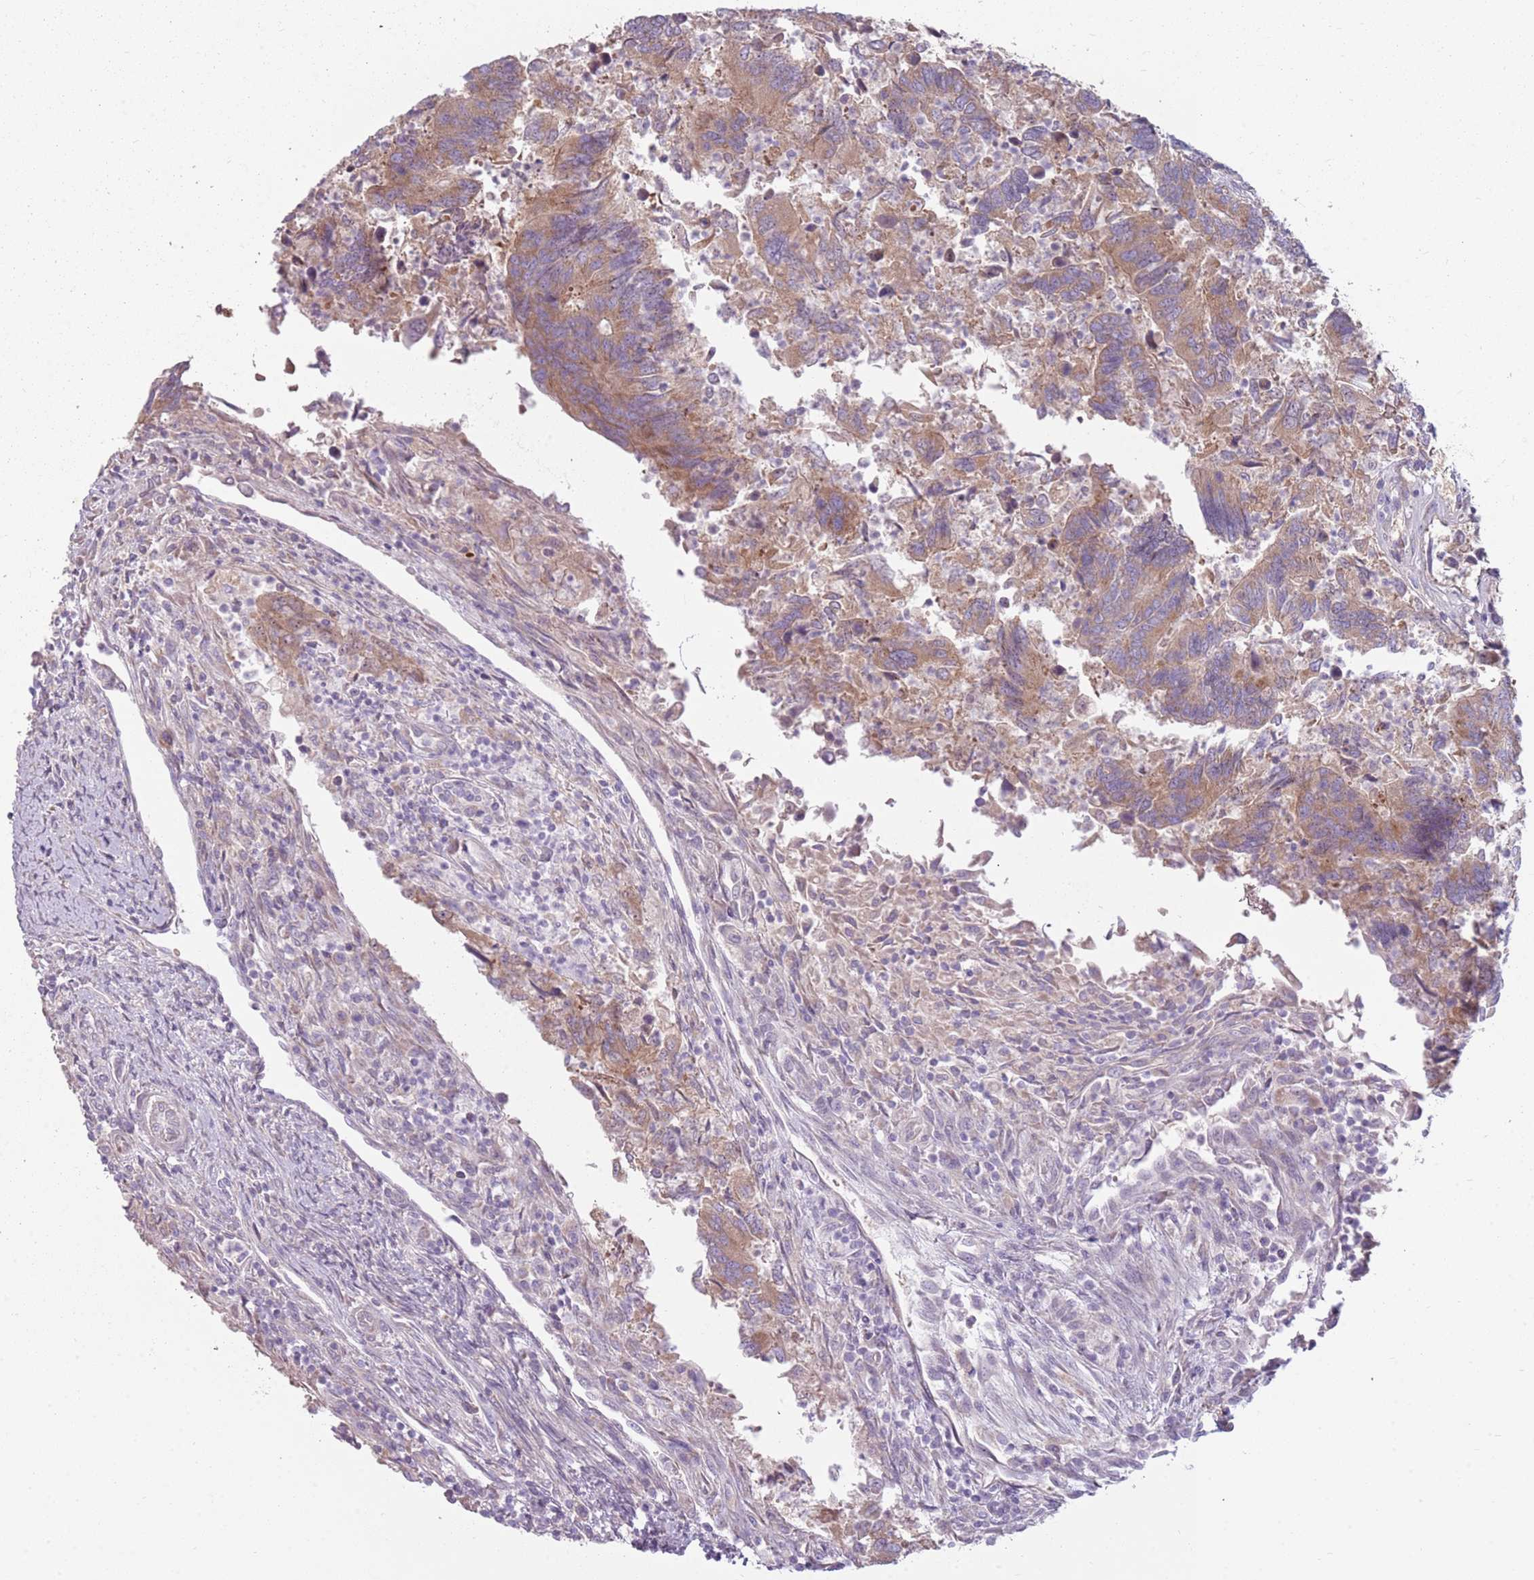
{"staining": {"intensity": "moderate", "quantity": ">75%", "location": "cytoplasmic/membranous"}, "tissue": "colorectal cancer", "cell_type": "Tumor cells", "image_type": "cancer", "snomed": [{"axis": "morphology", "description": "Adenocarcinoma, NOS"}, {"axis": "topography", "description": "Colon"}], "caption": "High-power microscopy captured an immunohistochemistry (IHC) image of adenocarcinoma (colorectal), revealing moderate cytoplasmic/membranous expression in about >75% of tumor cells.", "gene": "HSPA14", "patient": {"sex": "female", "age": 67}}